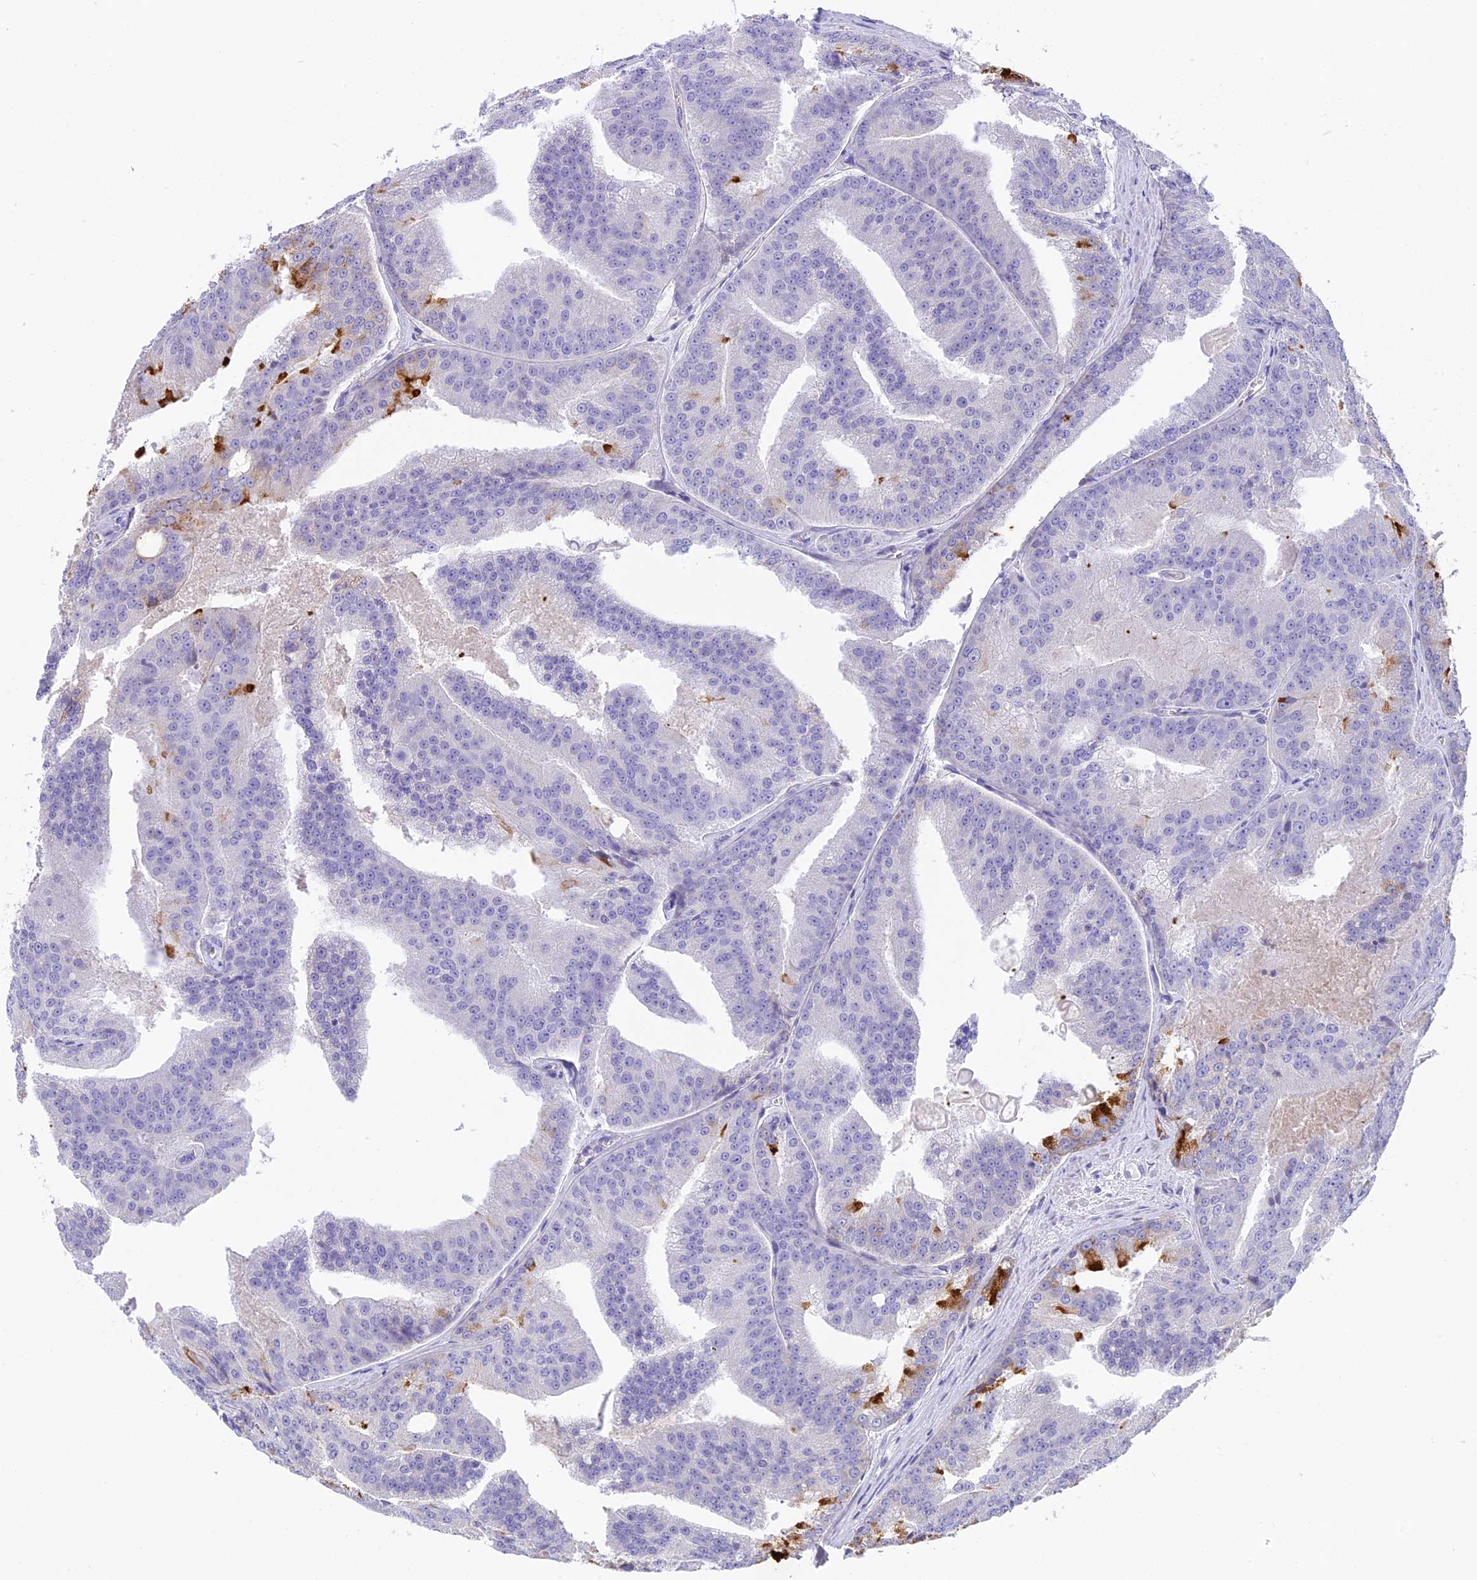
{"staining": {"intensity": "negative", "quantity": "none", "location": "none"}, "tissue": "prostate cancer", "cell_type": "Tumor cells", "image_type": "cancer", "snomed": [{"axis": "morphology", "description": "Adenocarcinoma, High grade"}, {"axis": "topography", "description": "Prostate"}], "caption": "DAB immunohistochemical staining of human prostate high-grade adenocarcinoma shows no significant positivity in tumor cells.", "gene": "TACSTD2", "patient": {"sex": "male", "age": 61}}